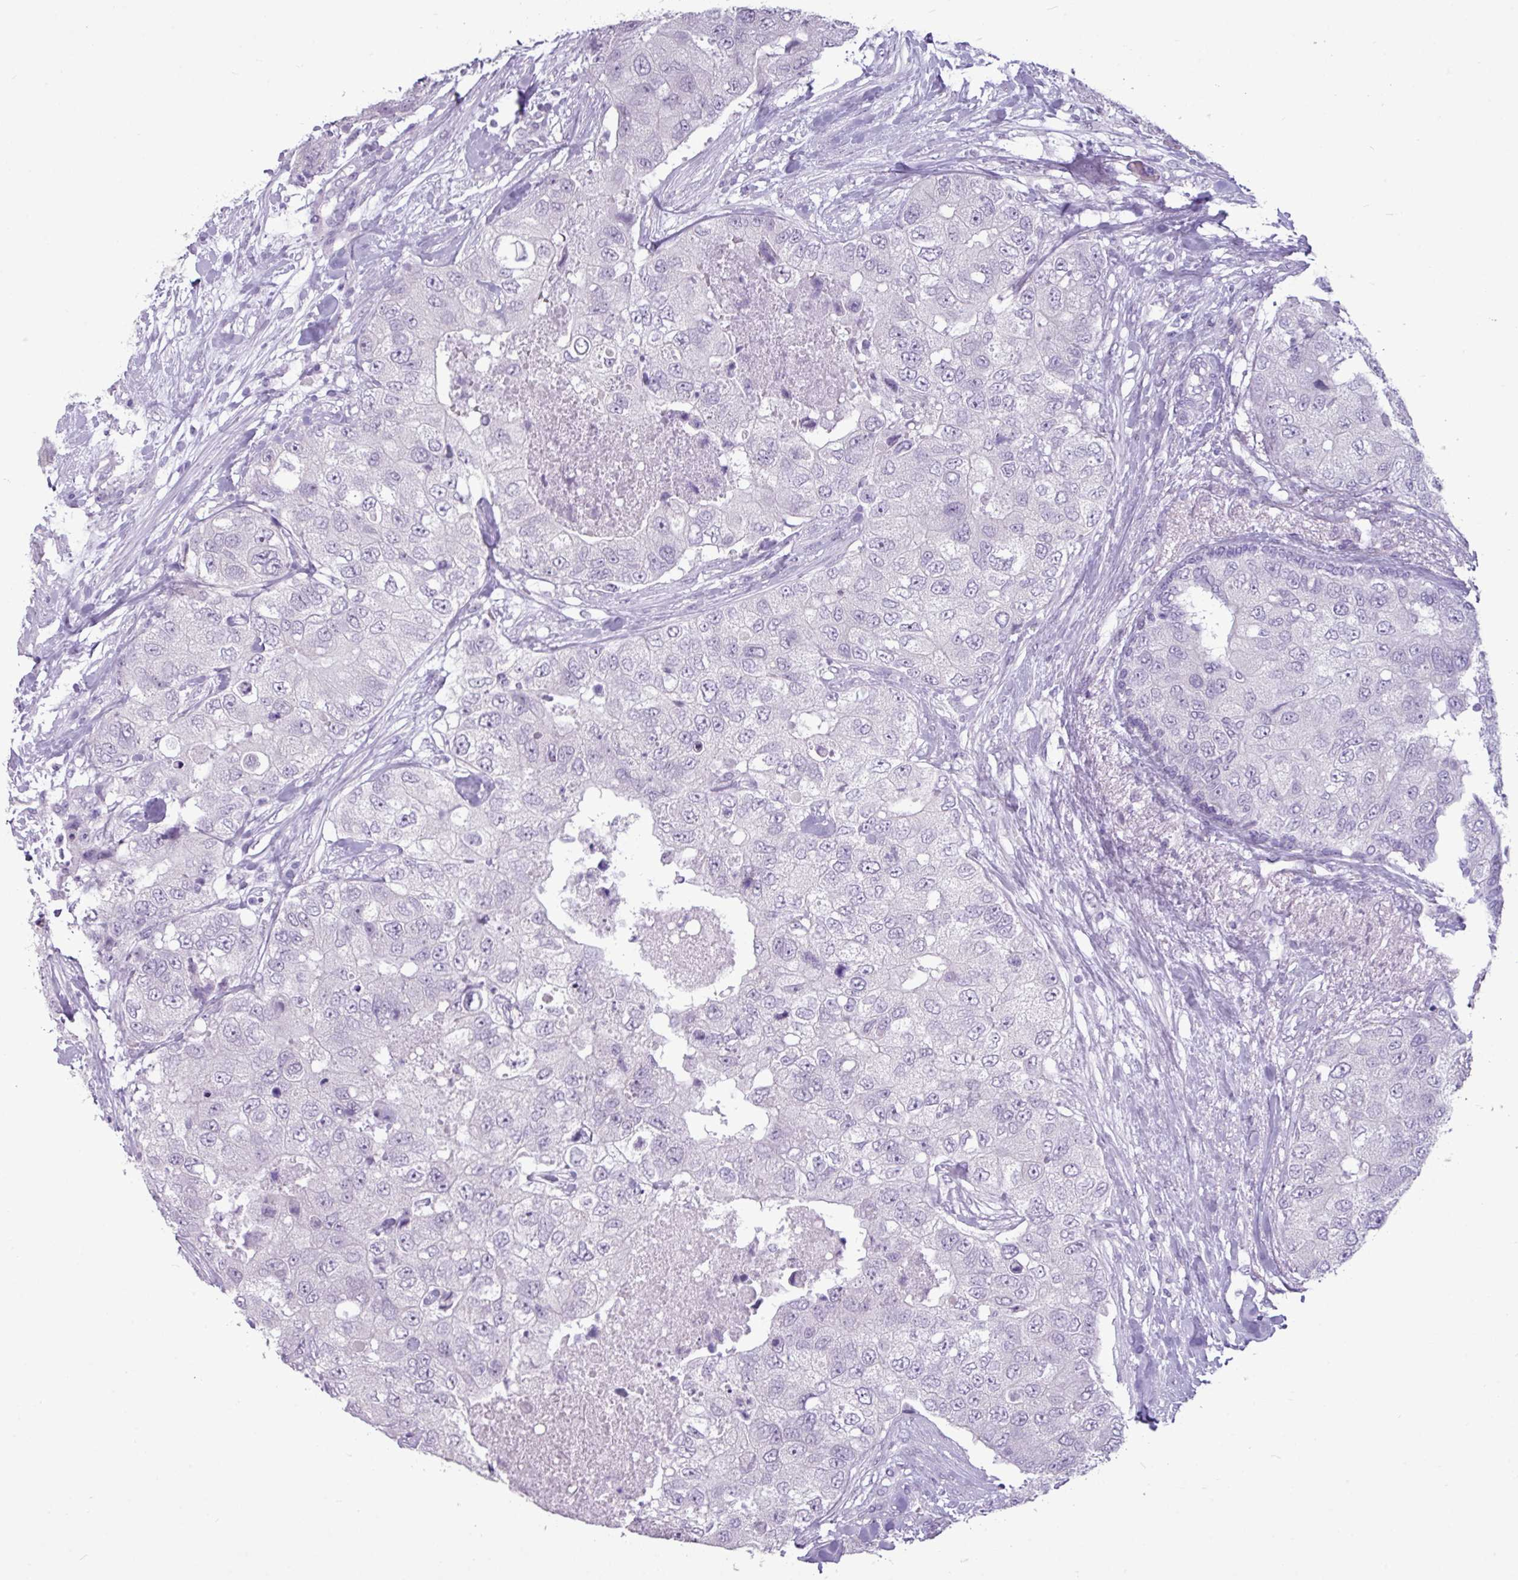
{"staining": {"intensity": "negative", "quantity": "none", "location": "none"}, "tissue": "breast cancer", "cell_type": "Tumor cells", "image_type": "cancer", "snomed": [{"axis": "morphology", "description": "Duct carcinoma"}, {"axis": "topography", "description": "Breast"}], "caption": "The micrograph reveals no staining of tumor cells in breast cancer. (Stains: DAB (3,3'-diaminobenzidine) immunohistochemistry with hematoxylin counter stain, Microscopy: brightfield microscopy at high magnification).", "gene": "AMY2A", "patient": {"sex": "female", "age": 62}}